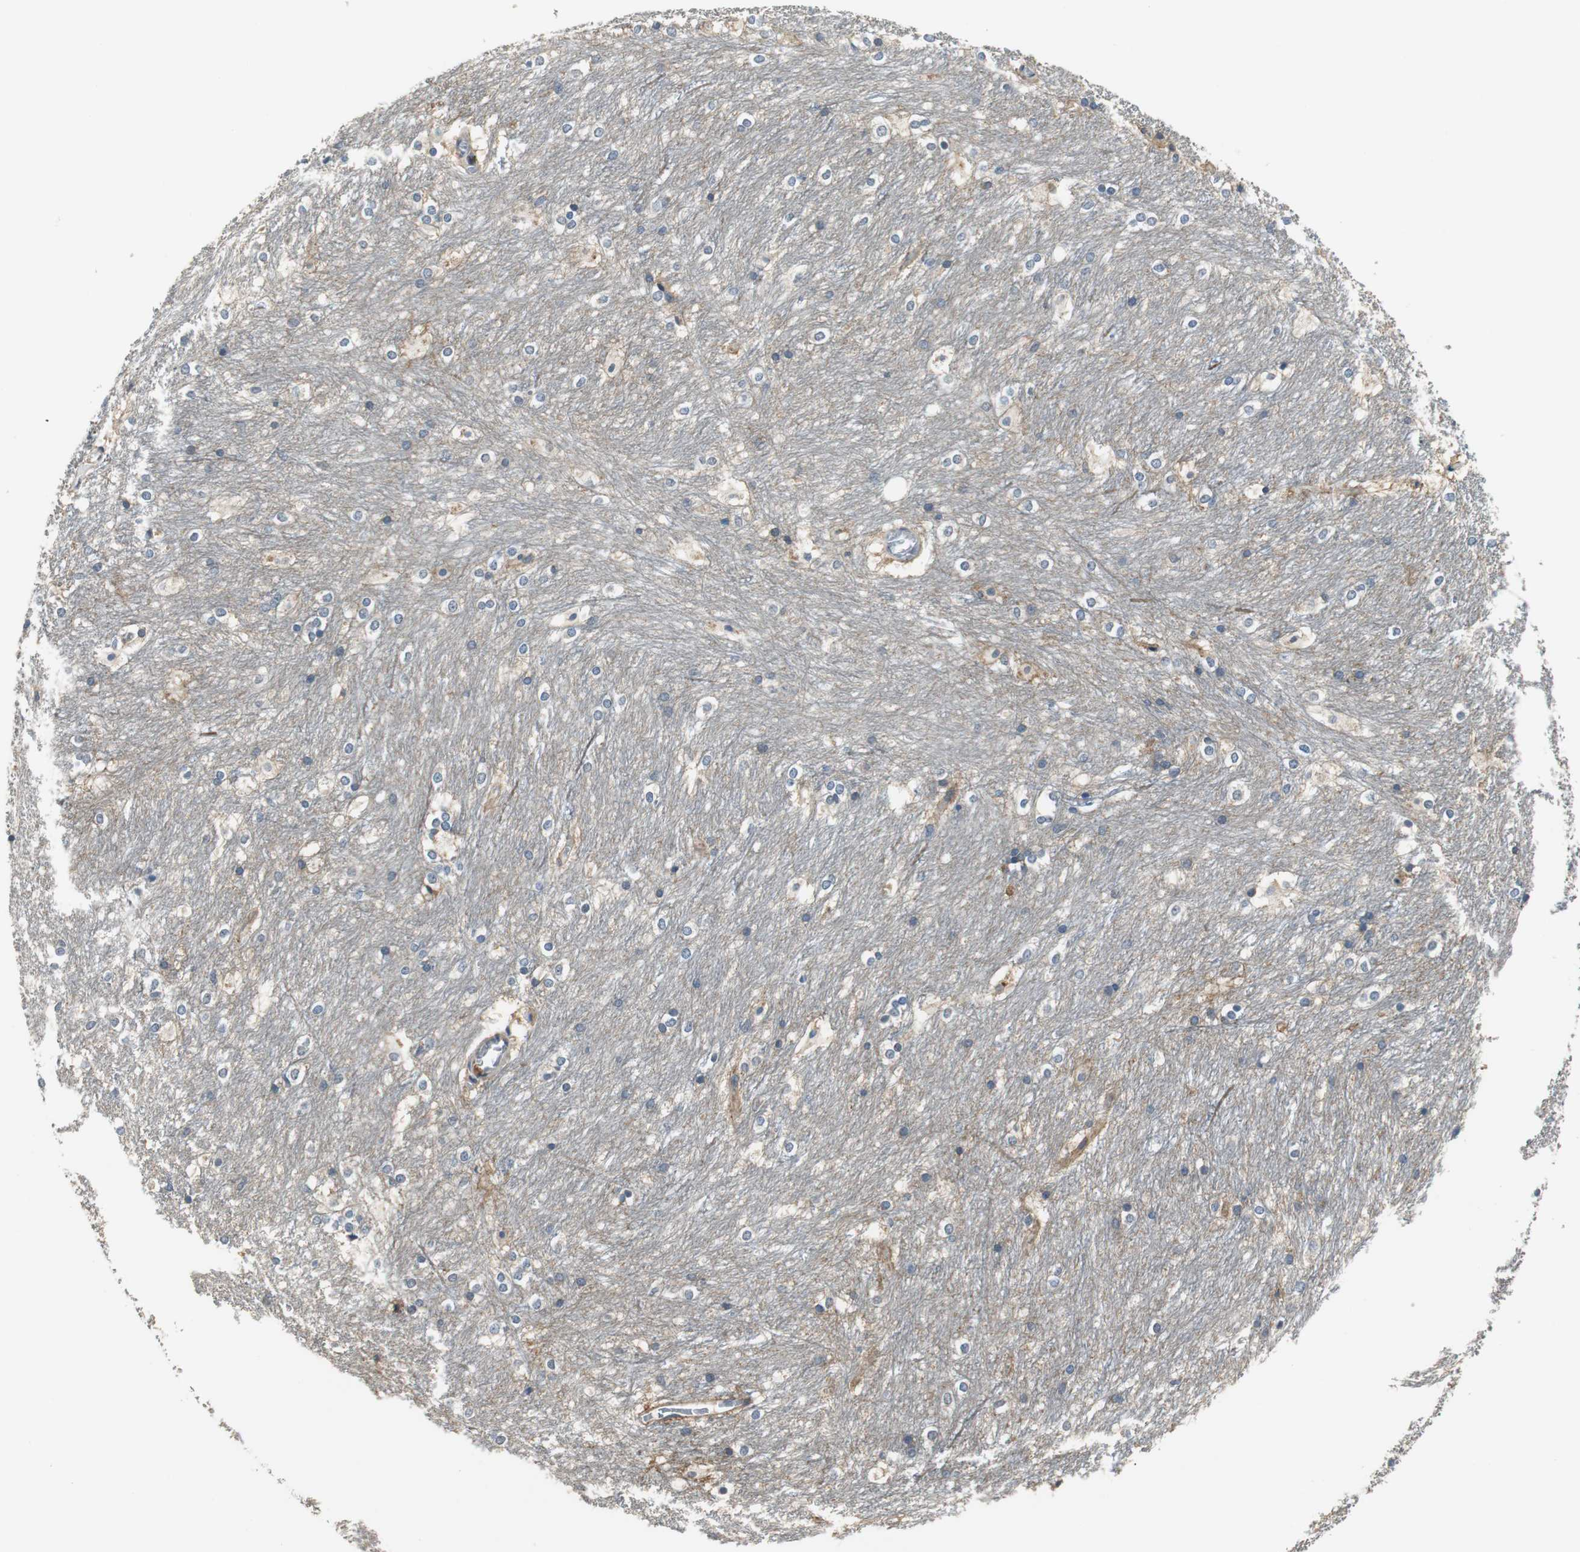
{"staining": {"intensity": "negative", "quantity": "none", "location": "none"}, "tissue": "caudate", "cell_type": "Glial cells", "image_type": "normal", "snomed": [{"axis": "morphology", "description": "Normal tissue, NOS"}, {"axis": "topography", "description": "Lateral ventricle wall"}], "caption": "Human caudate stained for a protein using immunohistochemistry (IHC) reveals no staining in glial cells.", "gene": "MTIF2", "patient": {"sex": "female", "age": 19}}